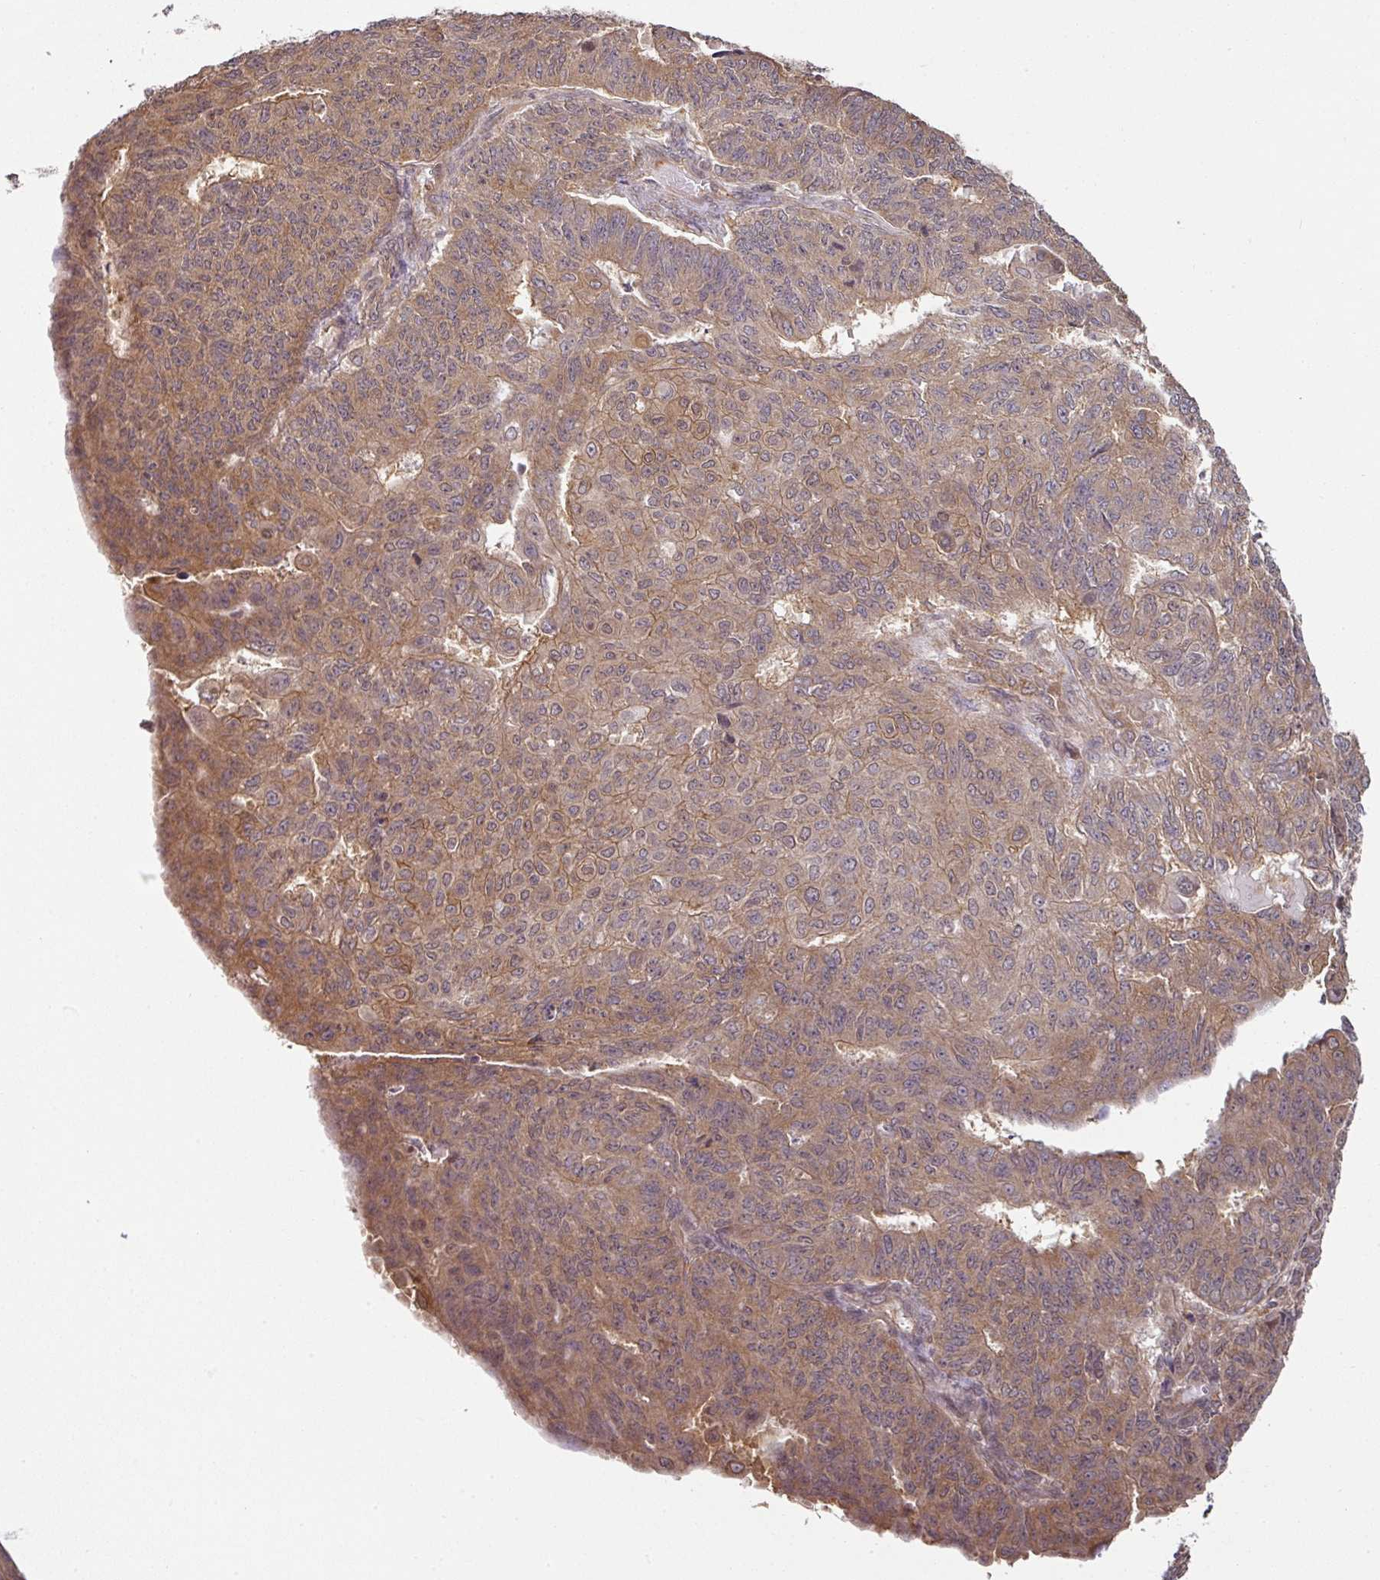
{"staining": {"intensity": "moderate", "quantity": ">75%", "location": "cytoplasmic/membranous"}, "tissue": "endometrial cancer", "cell_type": "Tumor cells", "image_type": "cancer", "snomed": [{"axis": "morphology", "description": "Adenocarcinoma, NOS"}, {"axis": "topography", "description": "Endometrium"}], "caption": "Endometrial adenocarcinoma tissue shows moderate cytoplasmic/membranous positivity in about >75% of tumor cells Using DAB (3,3'-diaminobenzidine) (brown) and hematoxylin (blue) stains, captured at high magnification using brightfield microscopy.", "gene": "ANKRD18A", "patient": {"sex": "female", "age": 32}}